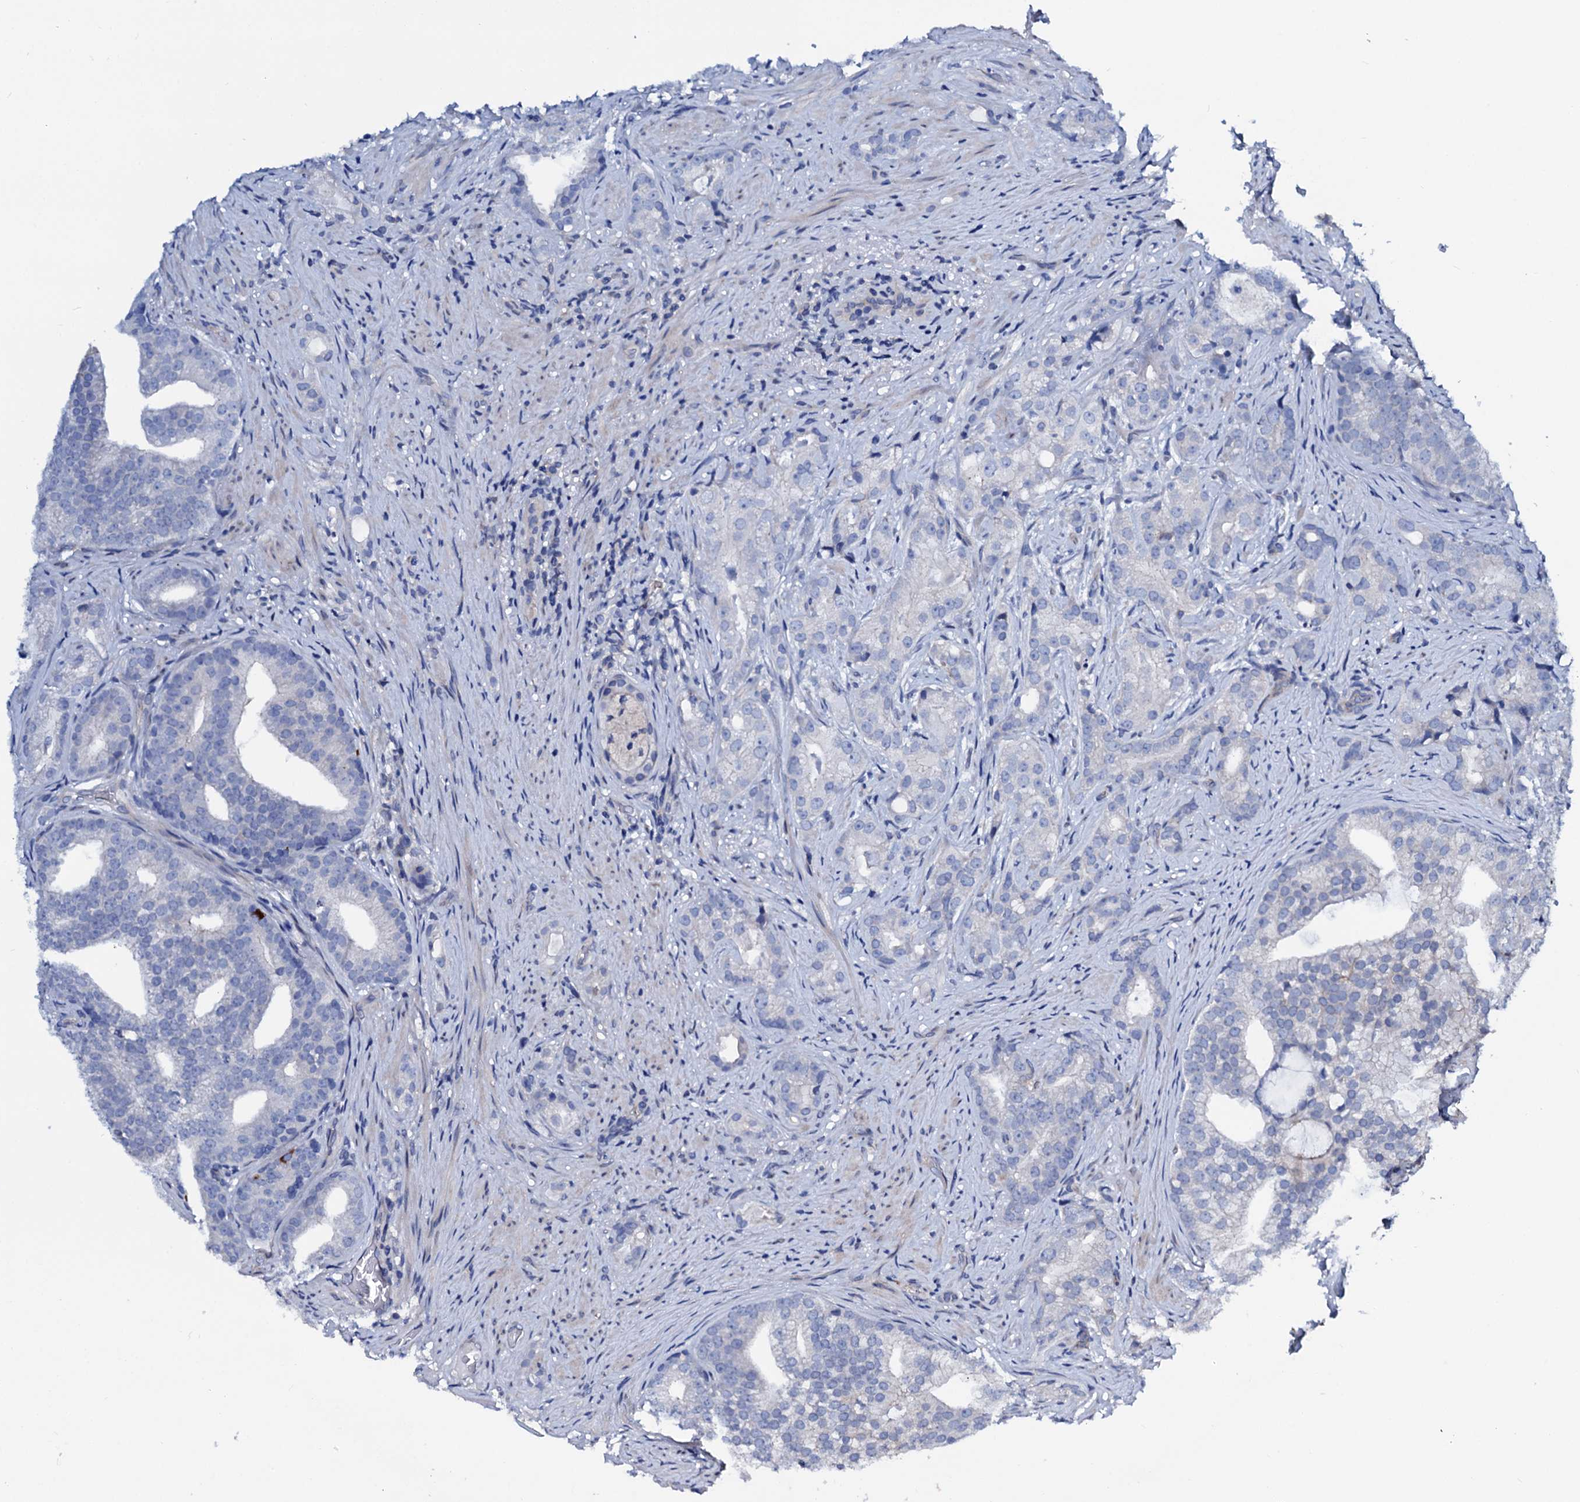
{"staining": {"intensity": "negative", "quantity": "none", "location": "none"}, "tissue": "prostate cancer", "cell_type": "Tumor cells", "image_type": "cancer", "snomed": [{"axis": "morphology", "description": "Adenocarcinoma, Low grade"}, {"axis": "topography", "description": "Prostate"}], "caption": "Immunohistochemistry photomicrograph of neoplastic tissue: human adenocarcinoma (low-grade) (prostate) stained with DAB (3,3'-diaminobenzidine) reveals no significant protein staining in tumor cells.", "gene": "GCOM1", "patient": {"sex": "male", "age": 71}}